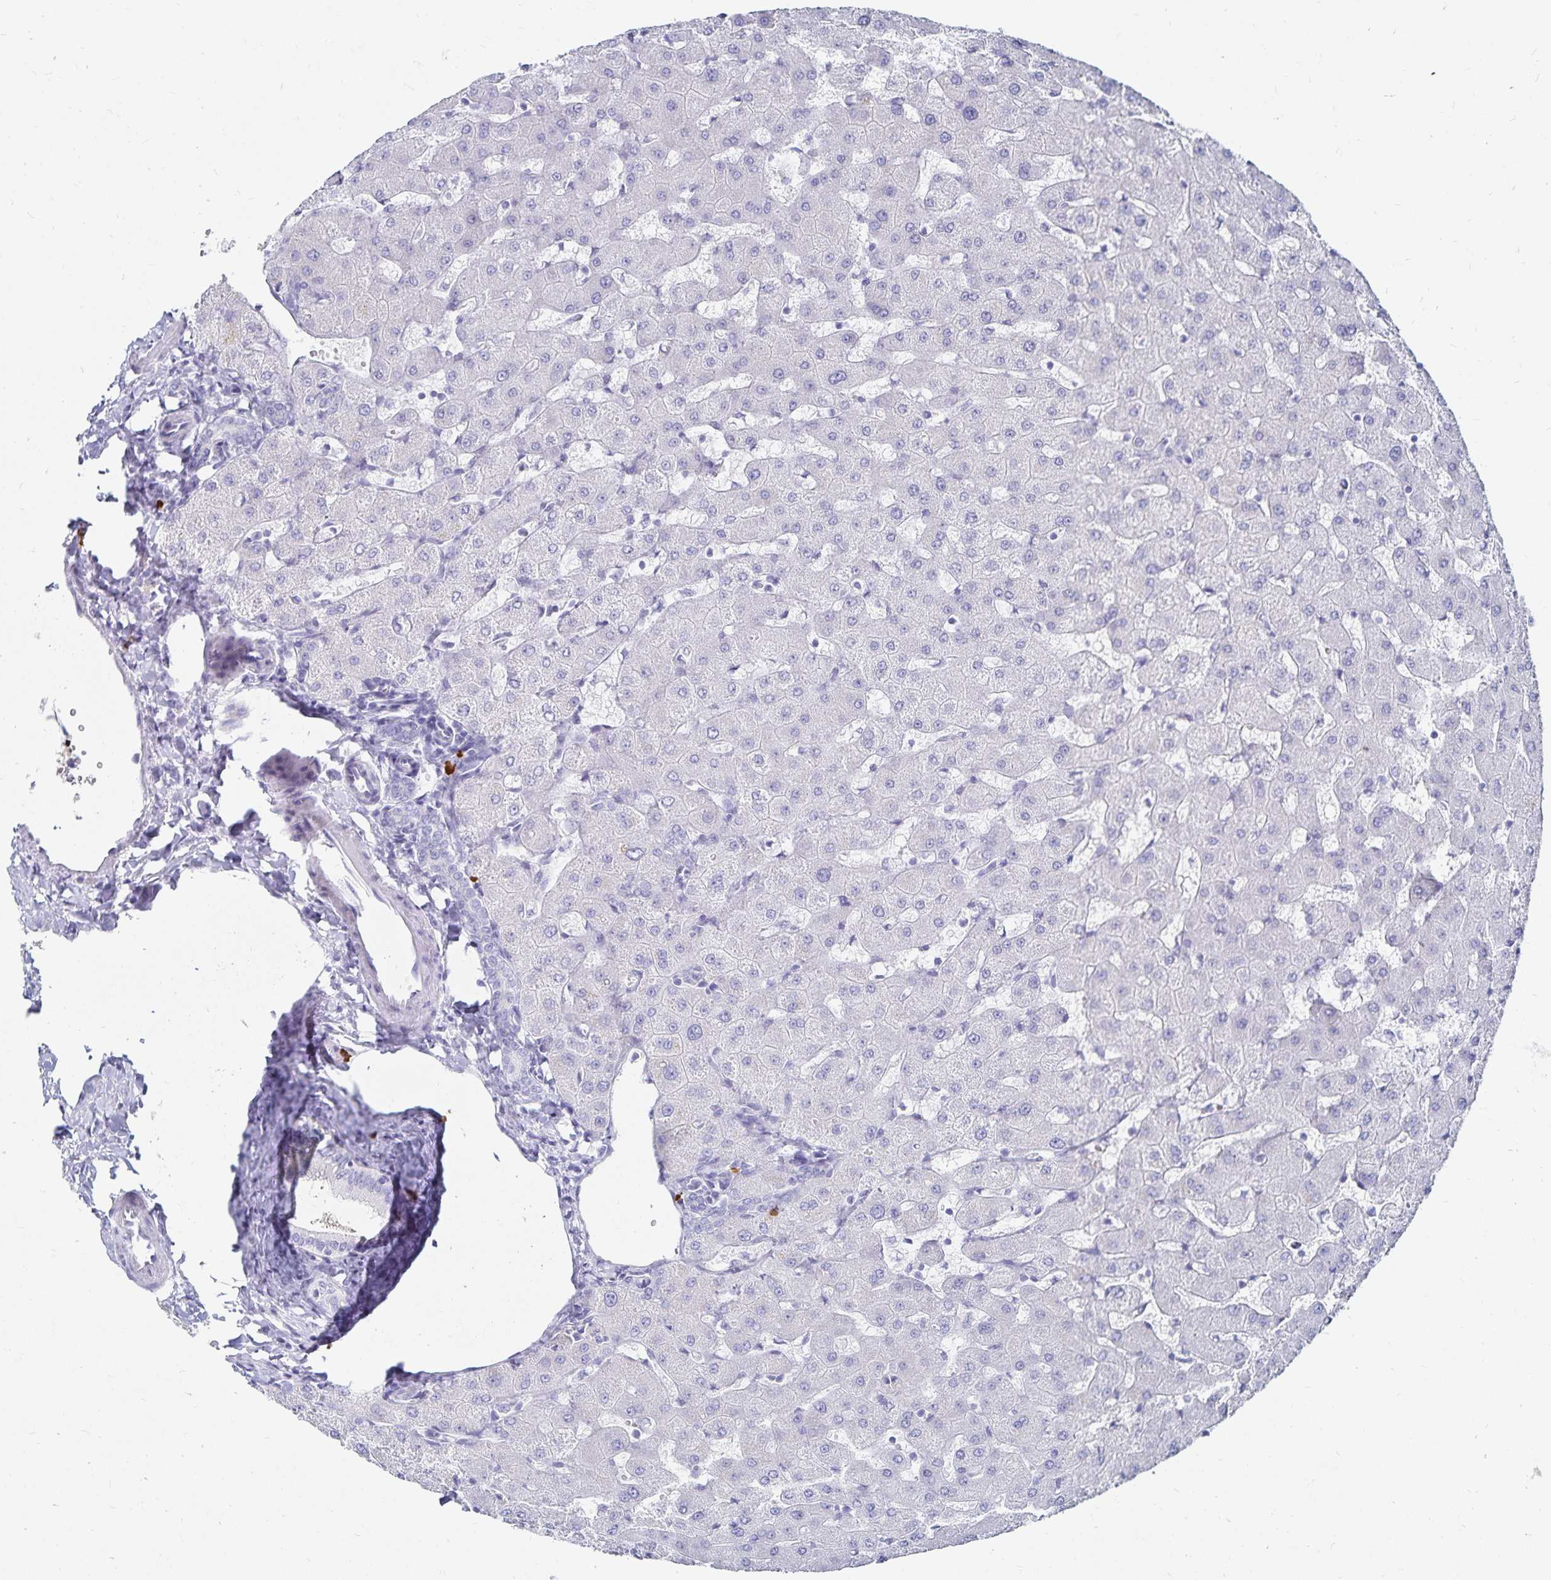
{"staining": {"intensity": "negative", "quantity": "none", "location": "none"}, "tissue": "liver", "cell_type": "Cholangiocytes", "image_type": "normal", "snomed": [{"axis": "morphology", "description": "Normal tissue, NOS"}, {"axis": "topography", "description": "Liver"}], "caption": "Cholangiocytes show no significant protein expression in benign liver.", "gene": "TNIP1", "patient": {"sex": "female", "age": 63}}